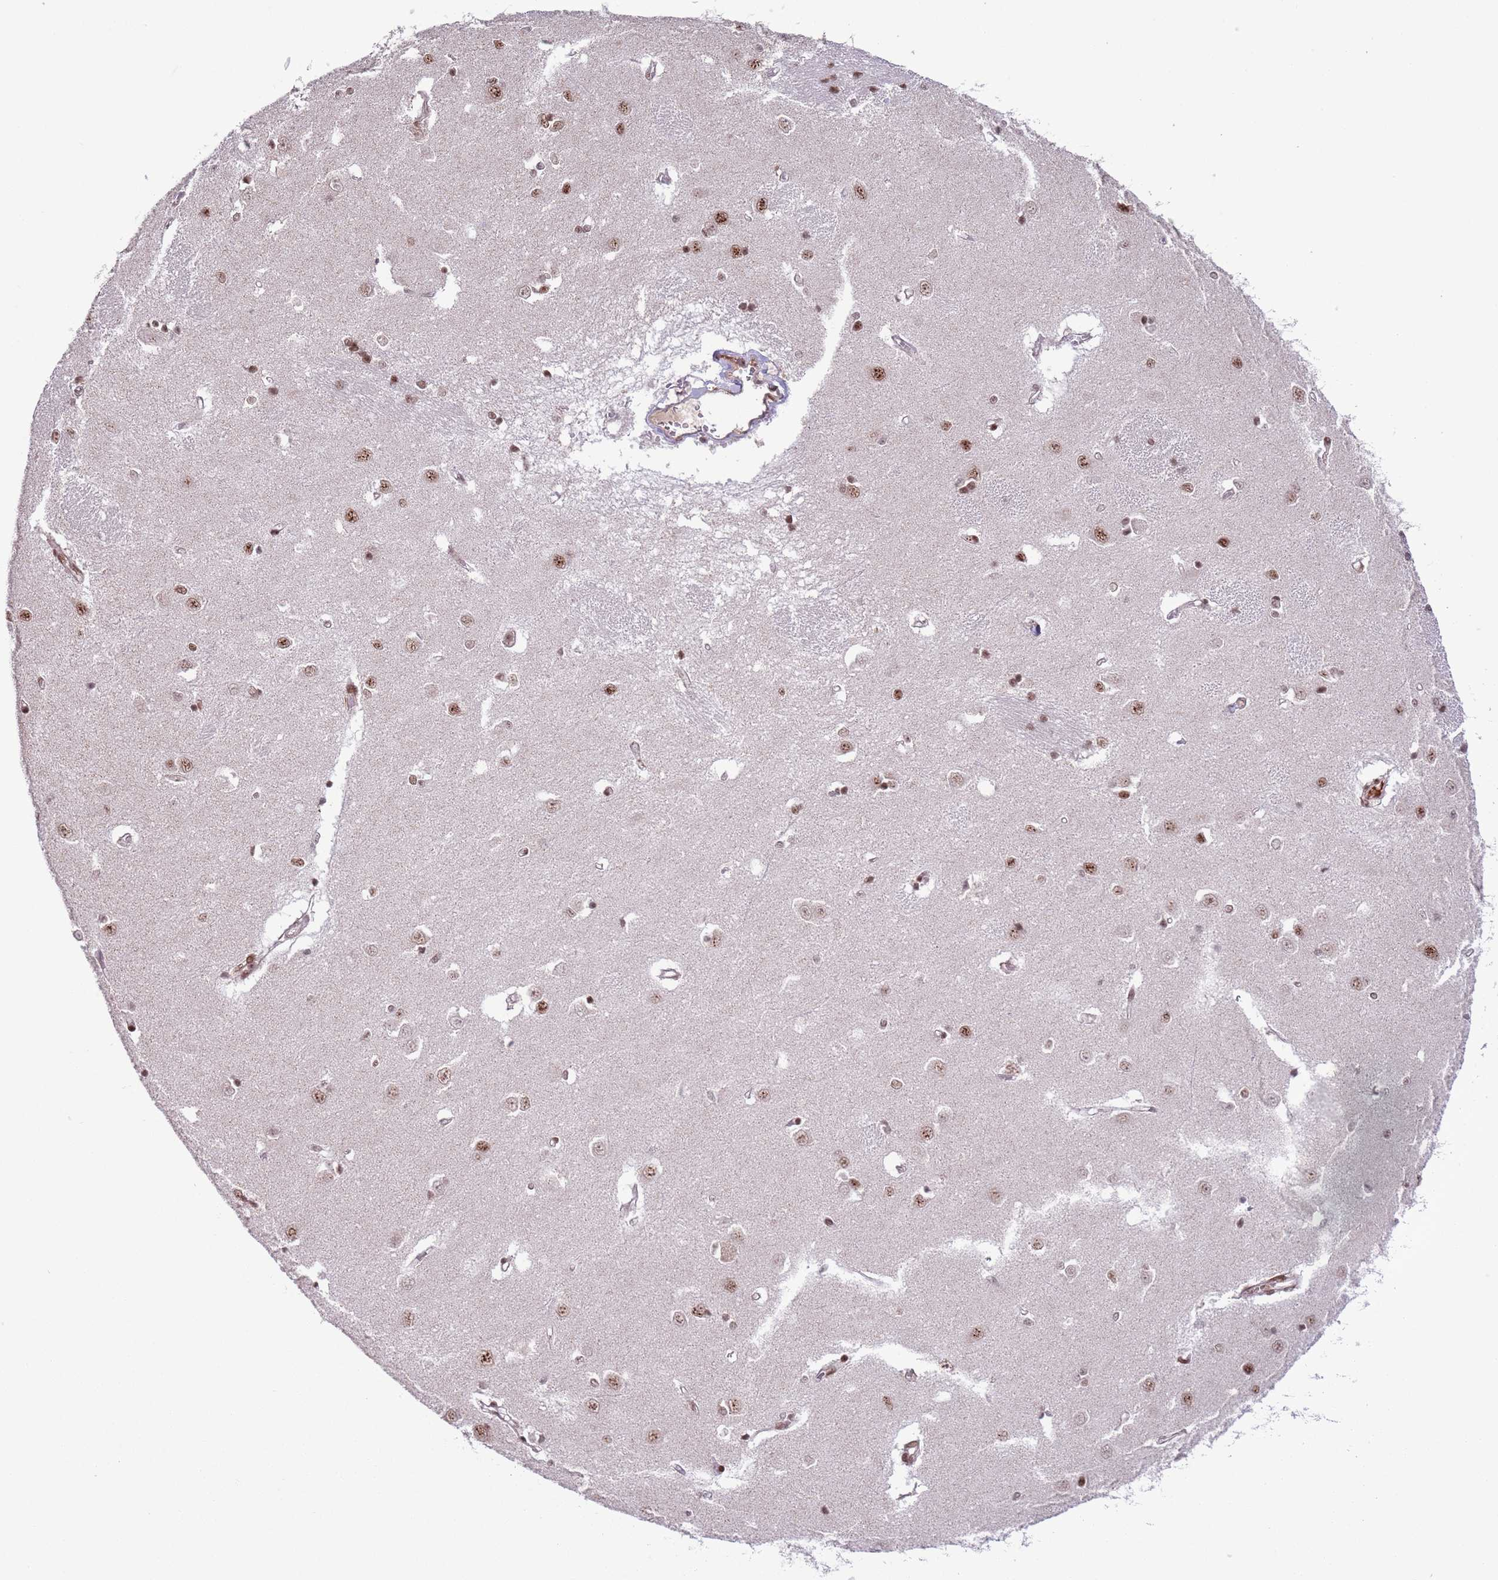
{"staining": {"intensity": "weak", "quantity": "<25%", "location": "nuclear"}, "tissue": "caudate", "cell_type": "Glial cells", "image_type": "normal", "snomed": [{"axis": "morphology", "description": "Normal tissue, NOS"}, {"axis": "topography", "description": "Lateral ventricle wall"}], "caption": "DAB (3,3'-diaminobenzidine) immunohistochemical staining of benign caudate exhibits no significant staining in glial cells.", "gene": "SIPA1L3", "patient": {"sex": "male", "age": 37}}